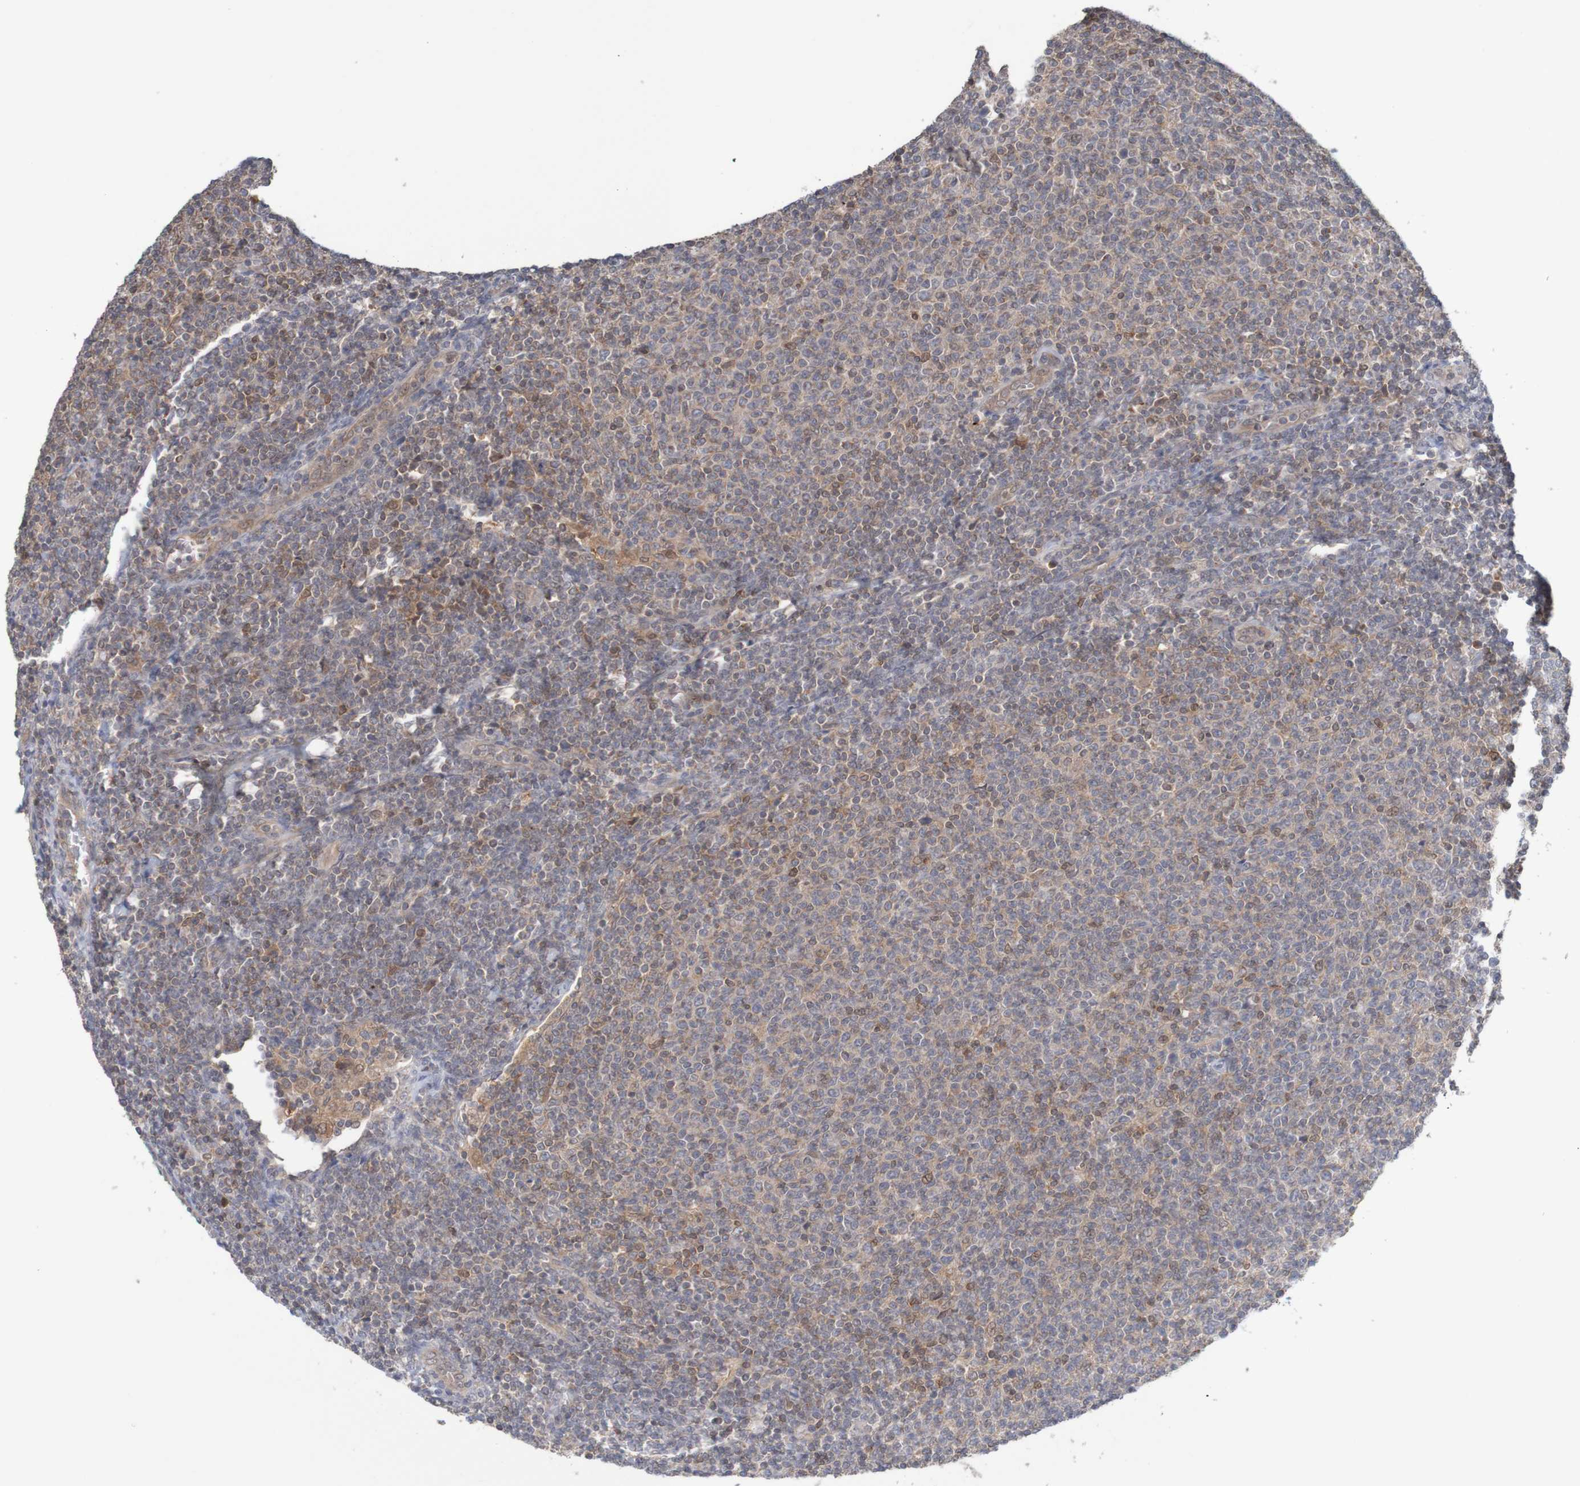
{"staining": {"intensity": "weak", "quantity": "25%-75%", "location": "cytoplasmic/membranous"}, "tissue": "lymphoma", "cell_type": "Tumor cells", "image_type": "cancer", "snomed": [{"axis": "morphology", "description": "Malignant lymphoma, non-Hodgkin's type, Low grade"}, {"axis": "topography", "description": "Lymph node"}], "caption": "Lymphoma was stained to show a protein in brown. There is low levels of weak cytoplasmic/membranous expression in about 25%-75% of tumor cells.", "gene": "ANKK1", "patient": {"sex": "male", "age": 66}}